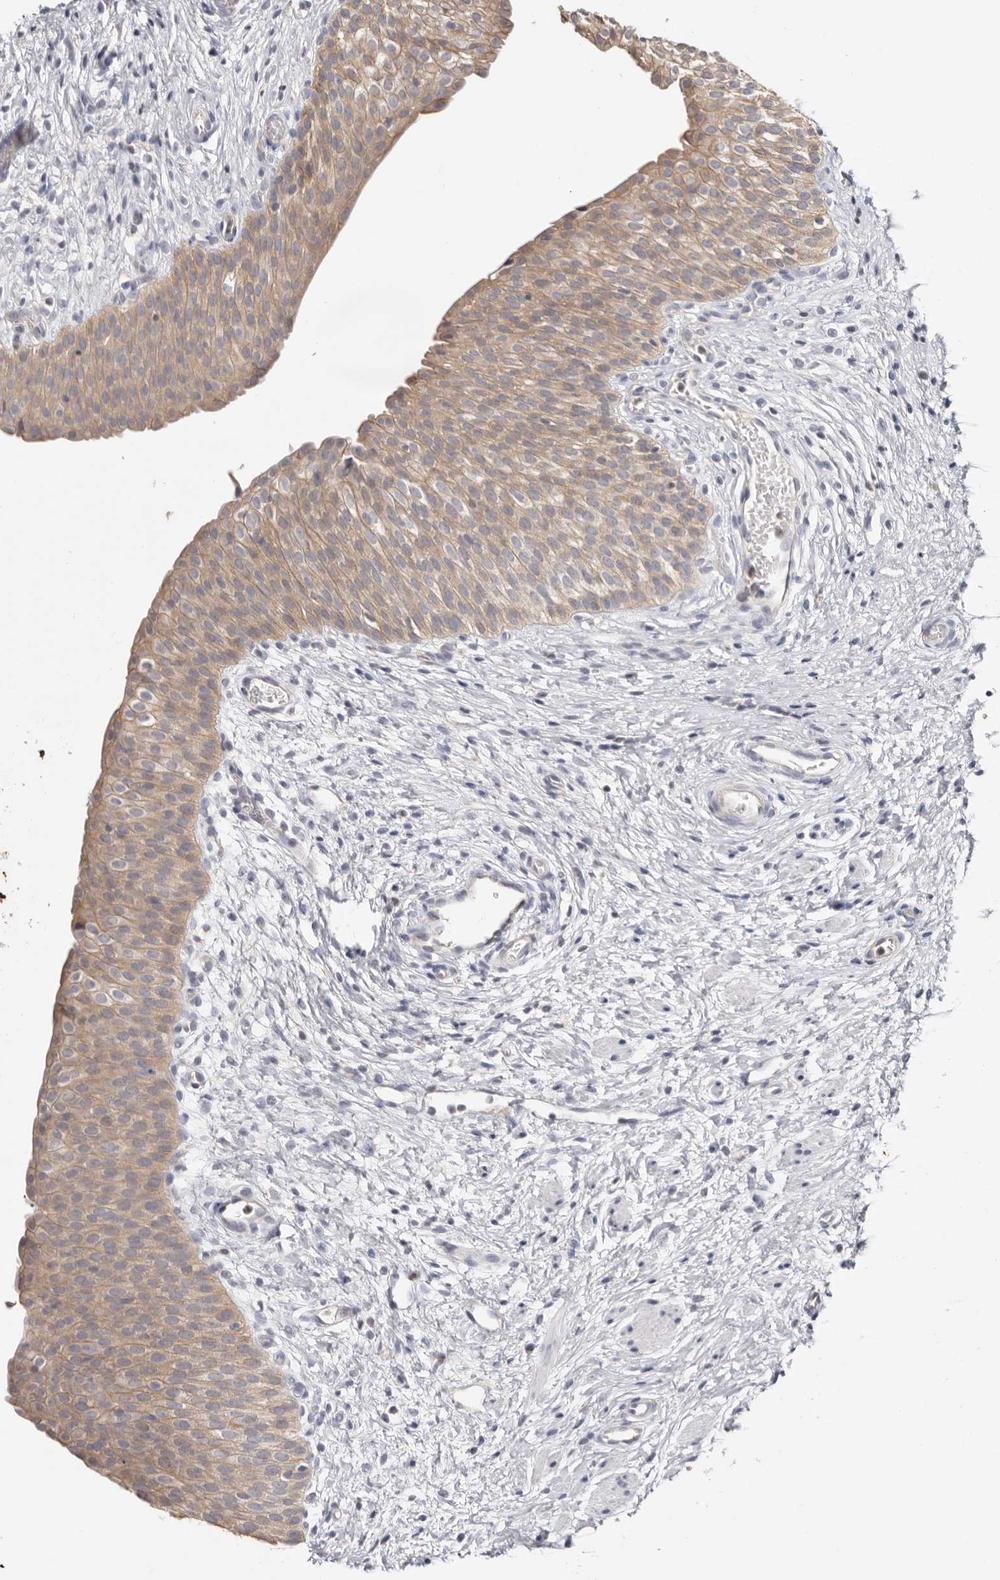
{"staining": {"intensity": "moderate", "quantity": ">75%", "location": "cytoplasmic/membranous"}, "tissue": "urinary bladder", "cell_type": "Urothelial cells", "image_type": "normal", "snomed": [{"axis": "morphology", "description": "Normal tissue, NOS"}, {"axis": "topography", "description": "Urinary bladder"}], "caption": "DAB immunohistochemical staining of unremarkable human urinary bladder shows moderate cytoplasmic/membranous protein positivity in approximately >75% of urothelial cells. Ihc stains the protein in brown and the nuclei are stained blue.", "gene": "S100A14", "patient": {"sex": "male", "age": 1}}